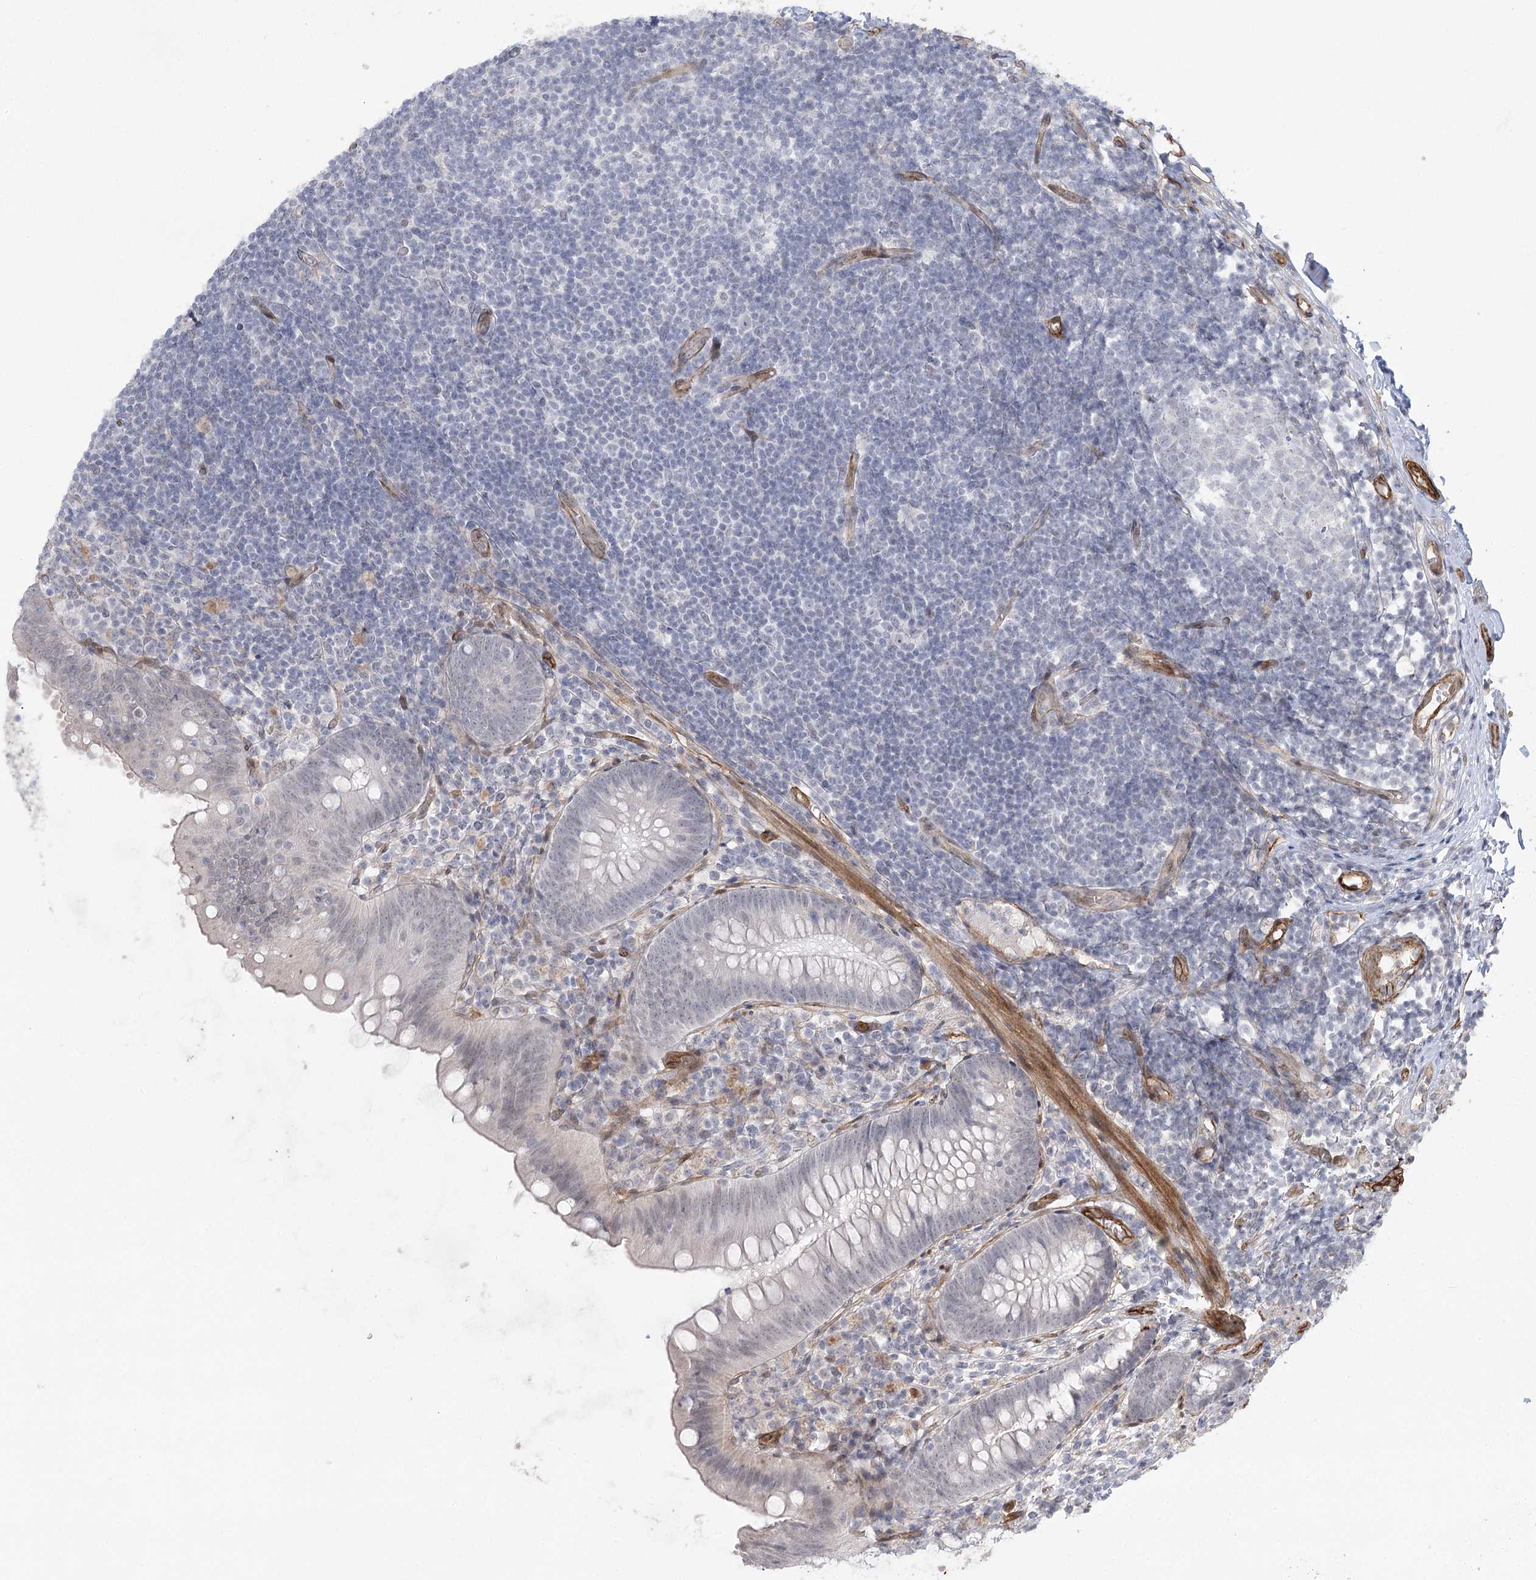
{"staining": {"intensity": "weak", "quantity": "25%-75%", "location": "nuclear"}, "tissue": "appendix", "cell_type": "Glandular cells", "image_type": "normal", "snomed": [{"axis": "morphology", "description": "Normal tissue, NOS"}, {"axis": "topography", "description": "Appendix"}], "caption": "Protein staining exhibits weak nuclear positivity in about 25%-75% of glandular cells in benign appendix. Nuclei are stained in blue.", "gene": "AMTN", "patient": {"sex": "female", "age": 62}}